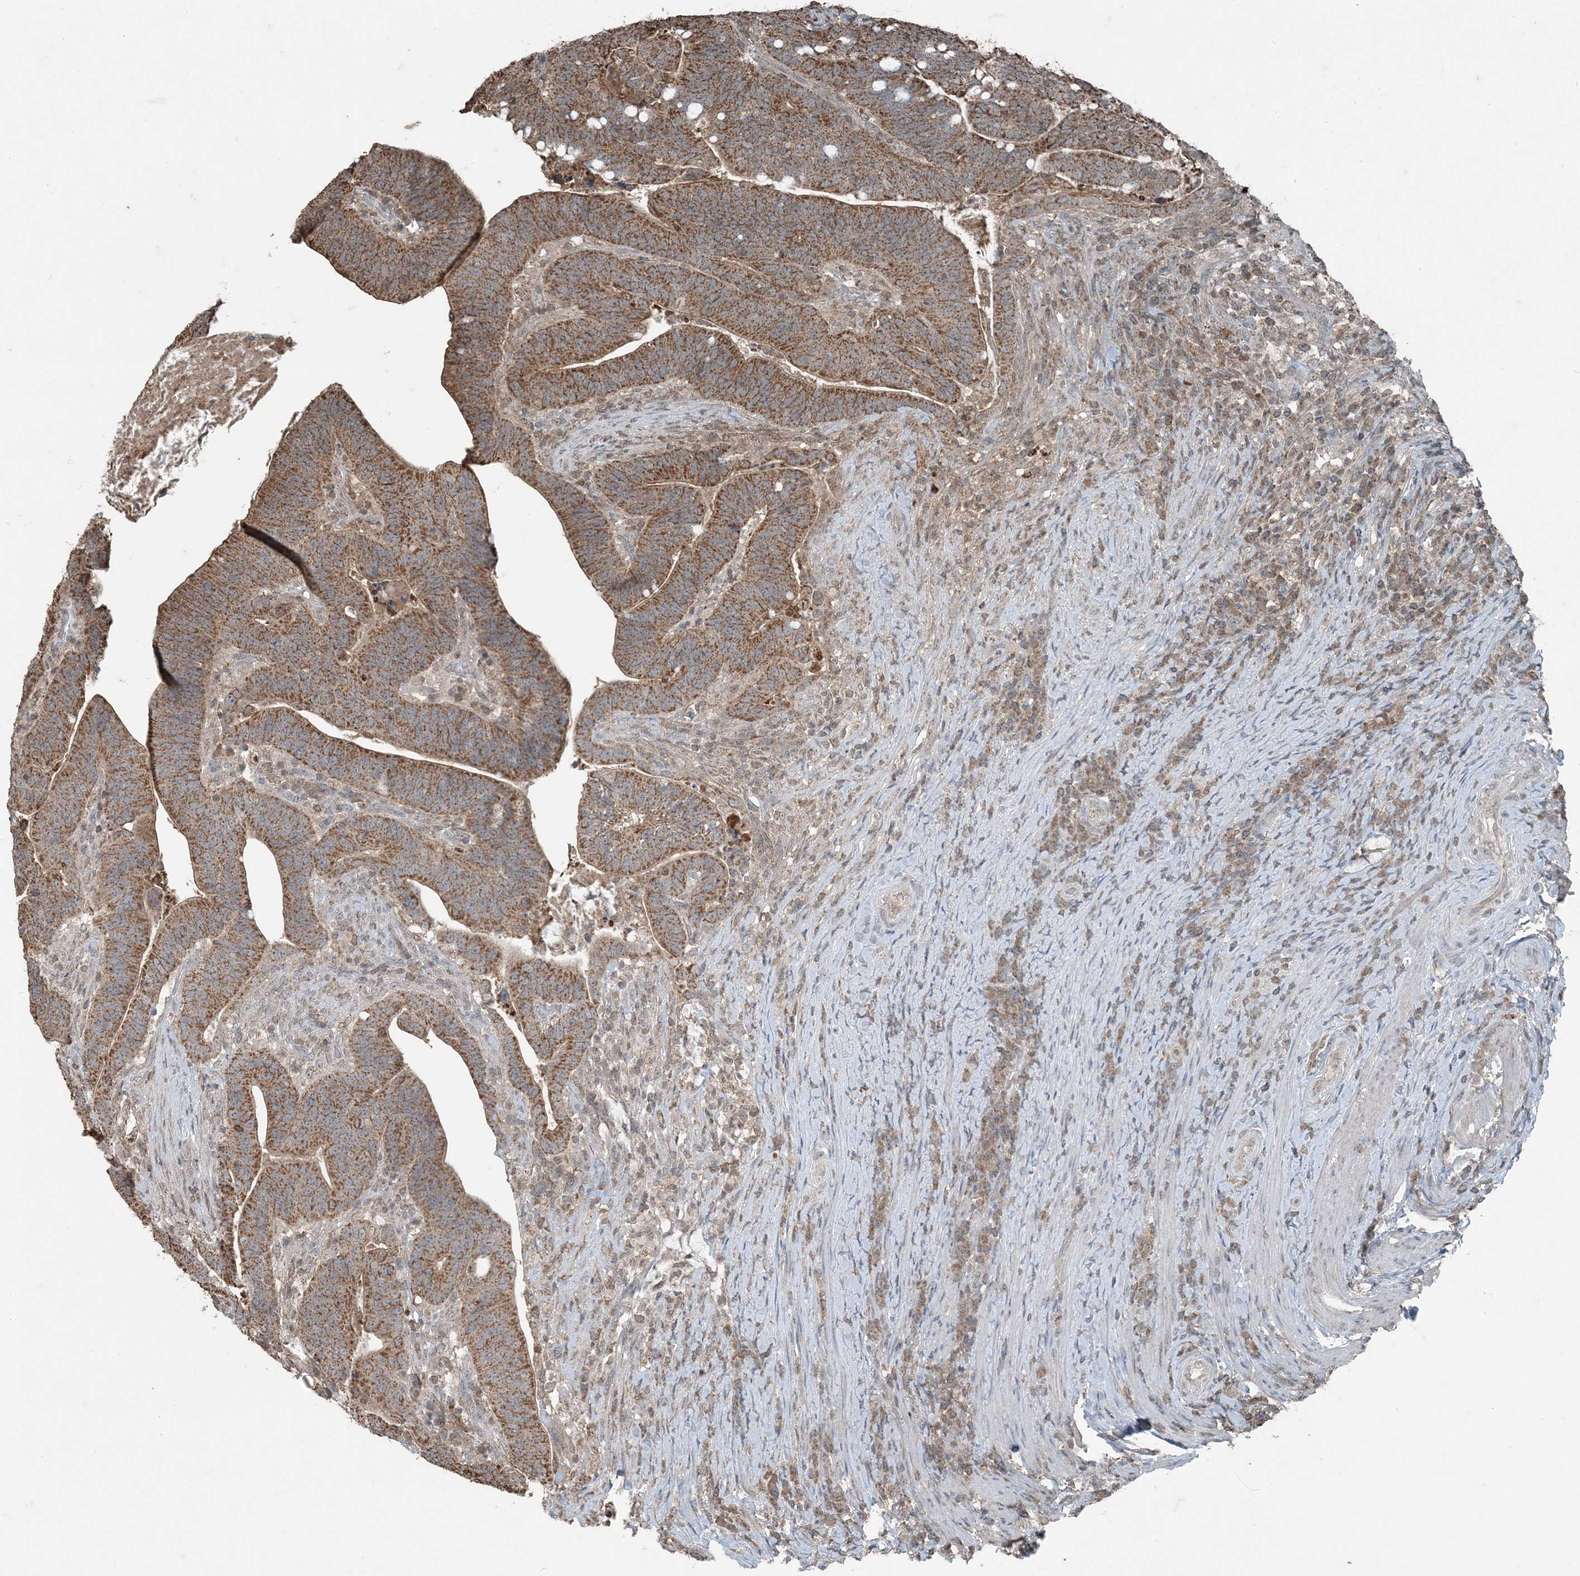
{"staining": {"intensity": "moderate", "quantity": ">75%", "location": "cytoplasmic/membranous"}, "tissue": "colorectal cancer", "cell_type": "Tumor cells", "image_type": "cancer", "snomed": [{"axis": "morphology", "description": "Adenocarcinoma, NOS"}, {"axis": "topography", "description": "Colon"}], "caption": "Approximately >75% of tumor cells in human colorectal cancer display moderate cytoplasmic/membranous protein staining as visualized by brown immunohistochemical staining.", "gene": "GNL1", "patient": {"sex": "female", "age": 66}}